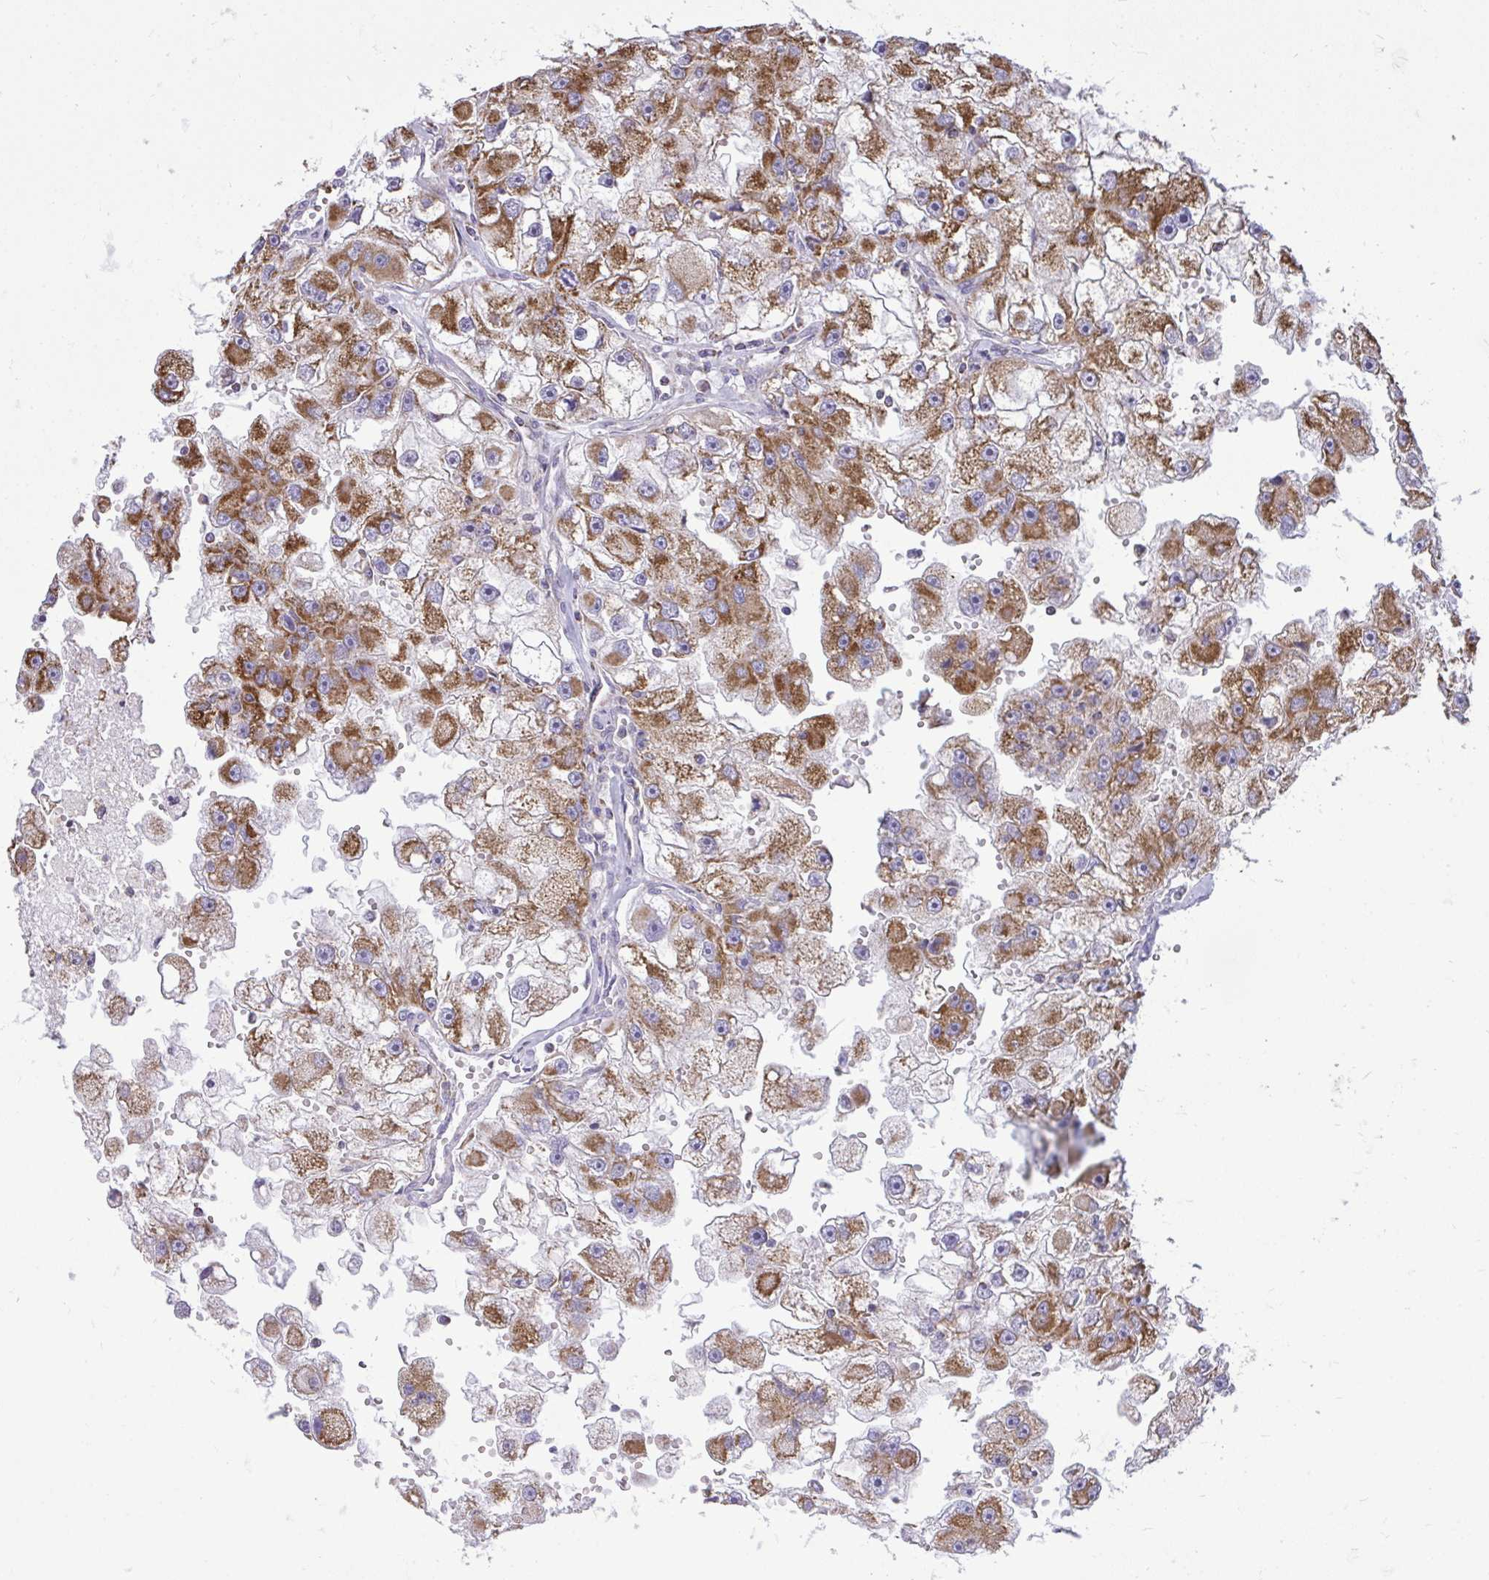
{"staining": {"intensity": "strong", "quantity": ">75%", "location": "cytoplasmic/membranous"}, "tissue": "renal cancer", "cell_type": "Tumor cells", "image_type": "cancer", "snomed": [{"axis": "morphology", "description": "Adenocarcinoma, NOS"}, {"axis": "topography", "description": "Kidney"}], "caption": "Approximately >75% of tumor cells in renal cancer (adenocarcinoma) reveal strong cytoplasmic/membranous protein positivity as visualized by brown immunohistochemical staining.", "gene": "SPTBN2", "patient": {"sex": "male", "age": 63}}